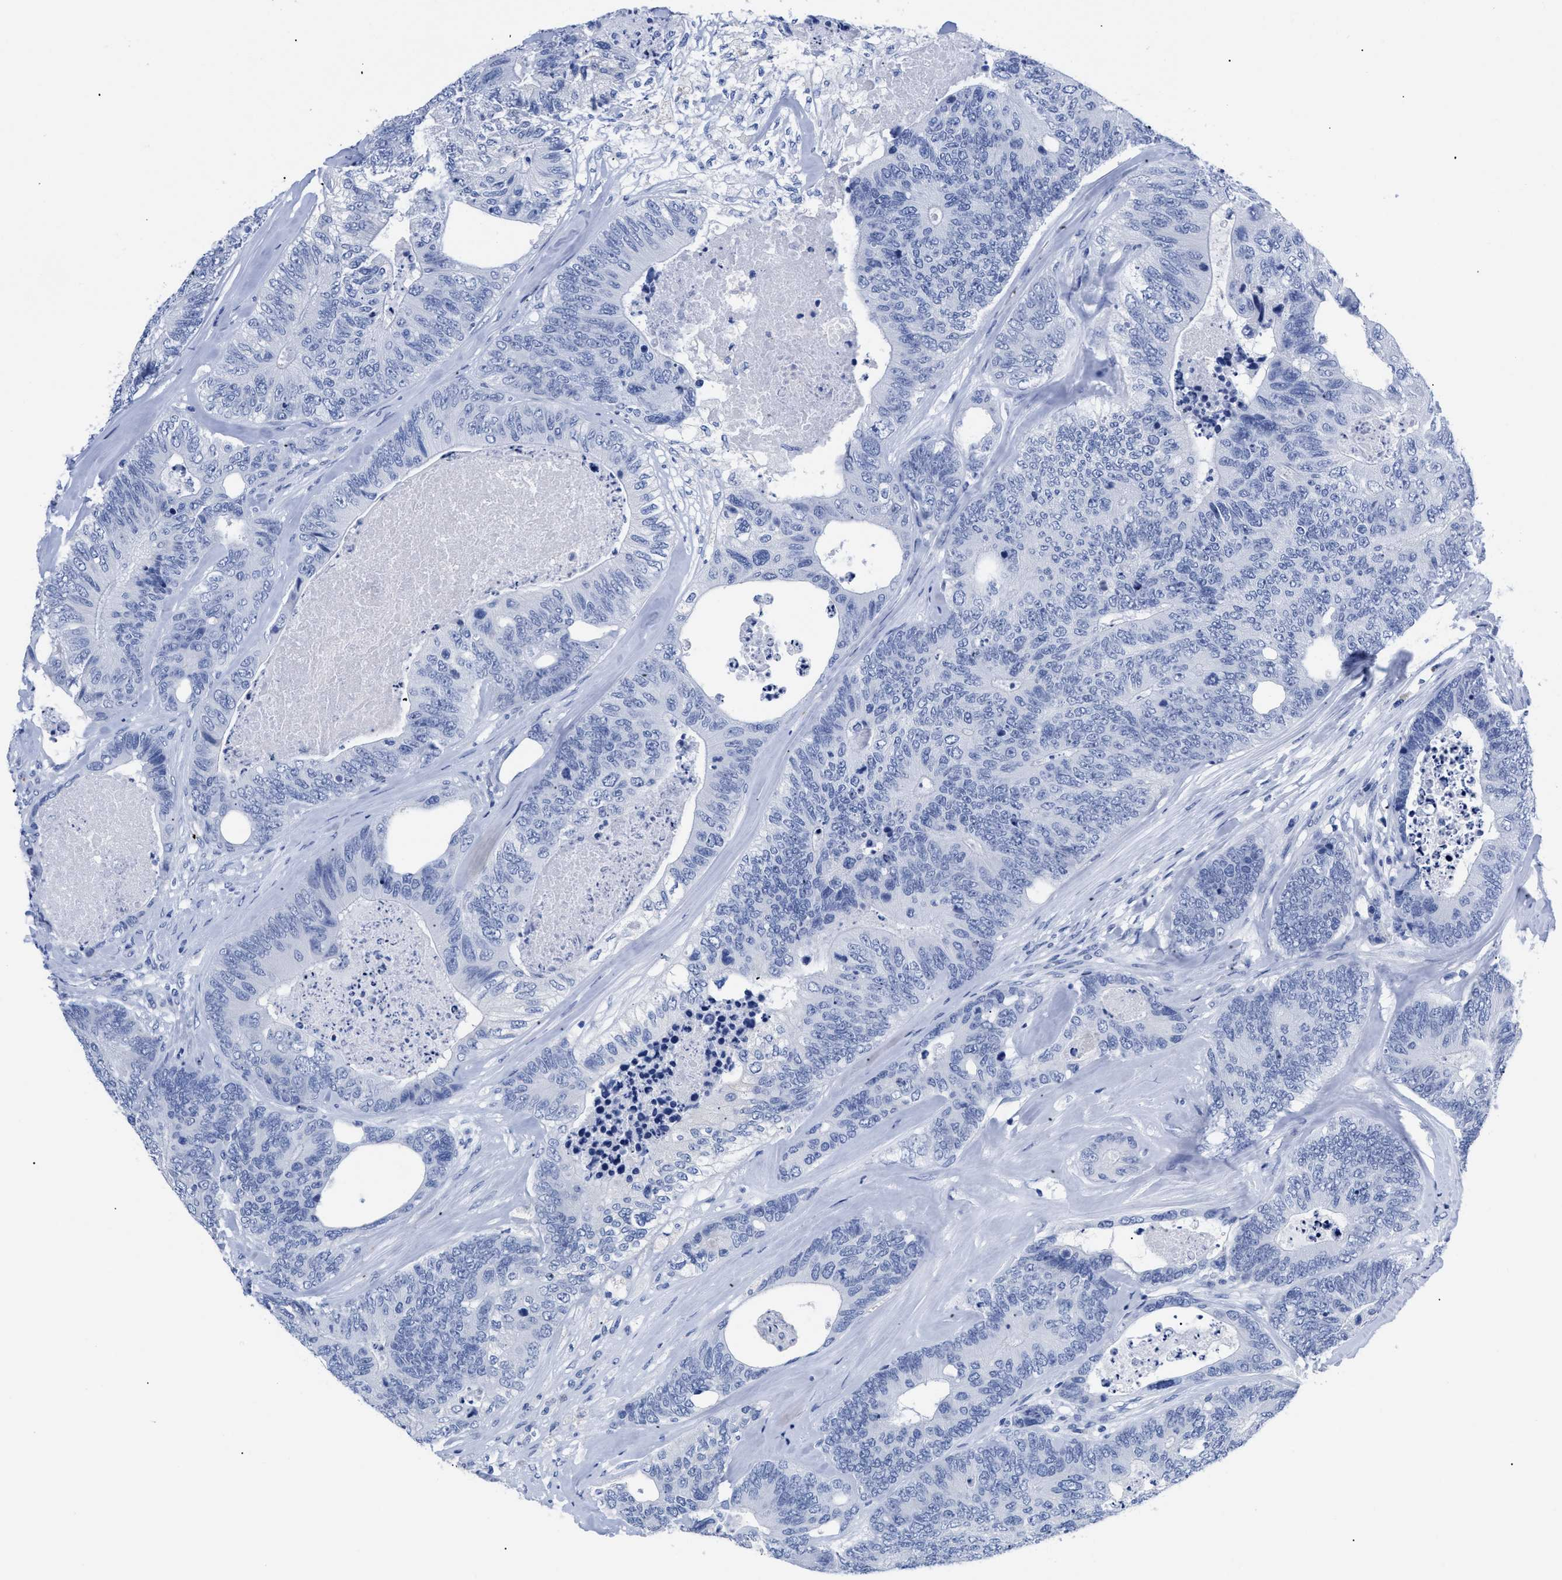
{"staining": {"intensity": "negative", "quantity": "none", "location": "none"}, "tissue": "colorectal cancer", "cell_type": "Tumor cells", "image_type": "cancer", "snomed": [{"axis": "morphology", "description": "Adenocarcinoma, NOS"}, {"axis": "topography", "description": "Colon"}], "caption": "The micrograph demonstrates no staining of tumor cells in colorectal cancer.", "gene": "TREML1", "patient": {"sex": "female", "age": 67}}